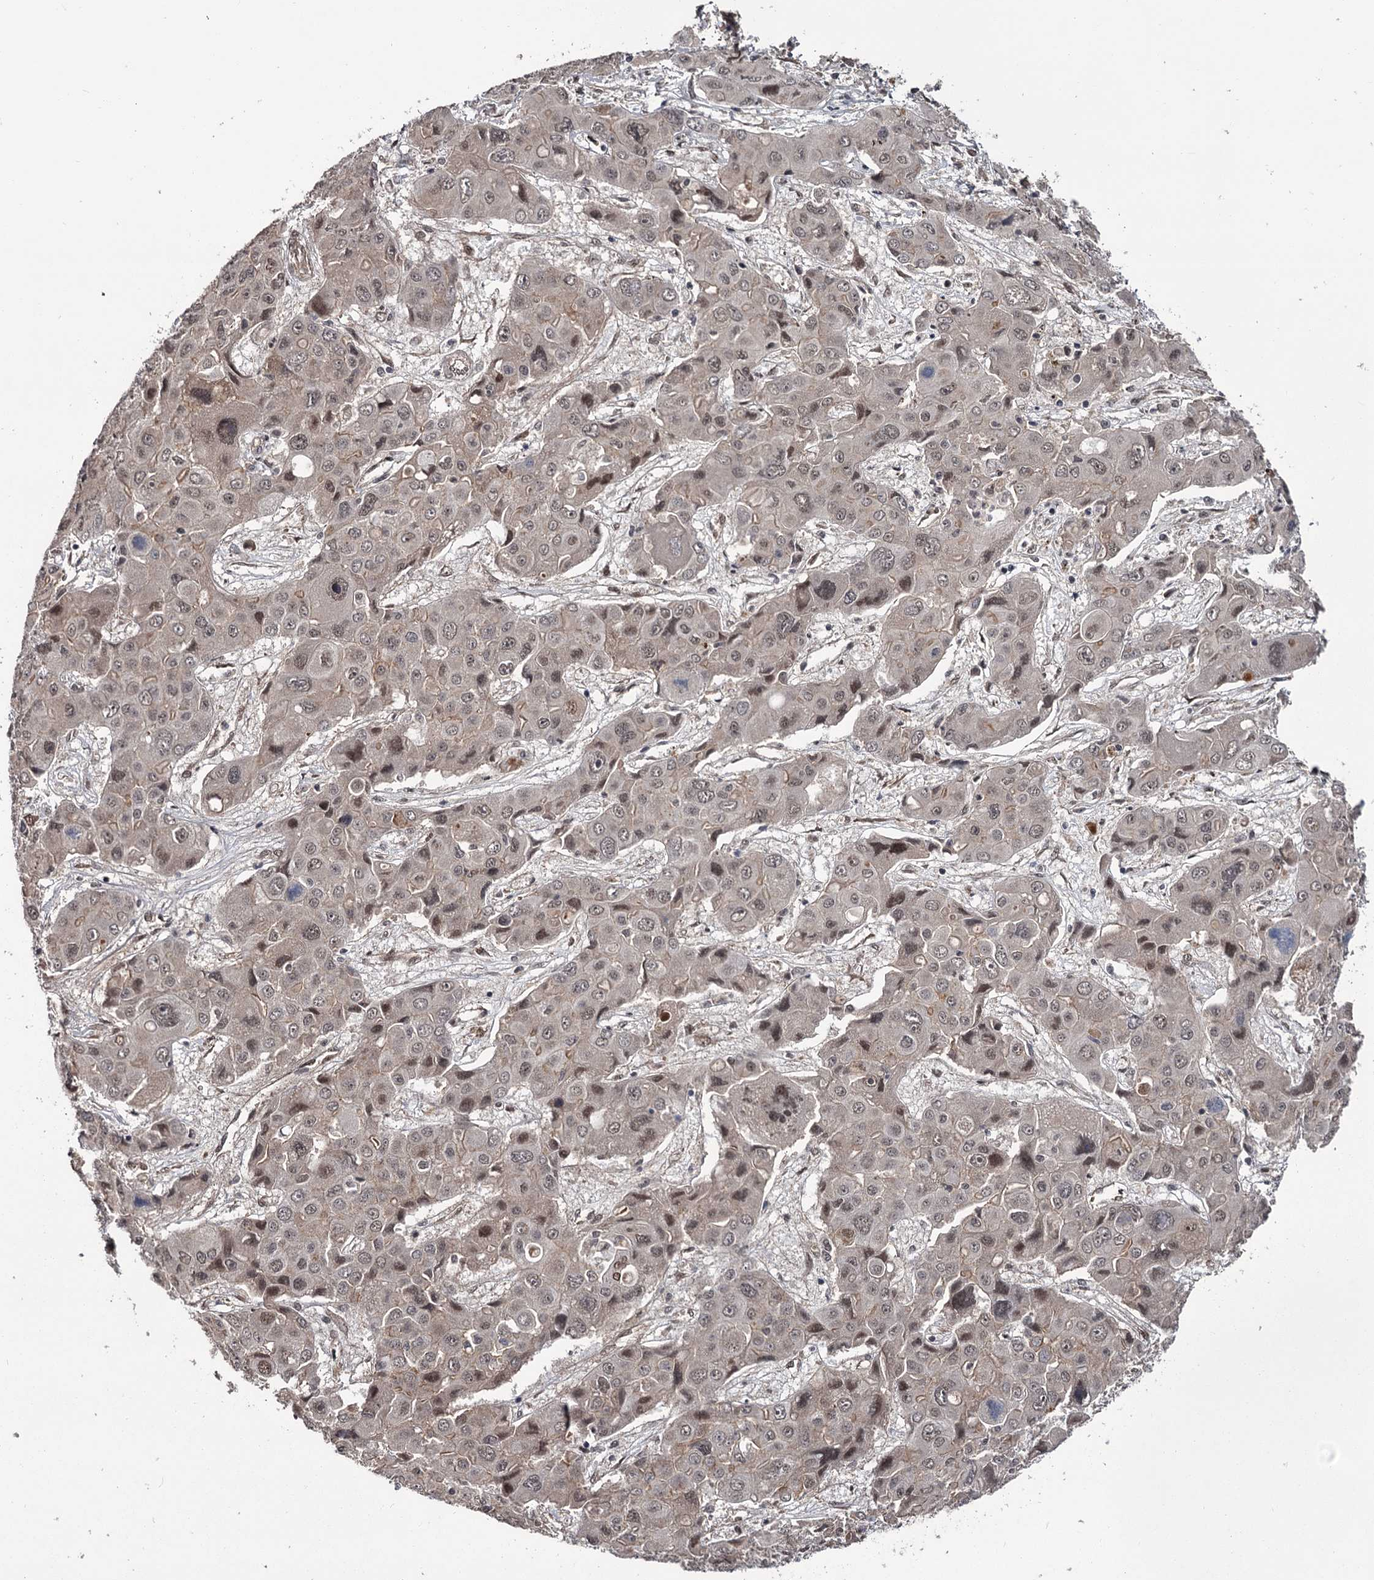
{"staining": {"intensity": "weak", "quantity": ">75%", "location": "nuclear"}, "tissue": "liver cancer", "cell_type": "Tumor cells", "image_type": "cancer", "snomed": [{"axis": "morphology", "description": "Cholangiocarcinoma"}, {"axis": "topography", "description": "Liver"}], "caption": "Human liver cancer (cholangiocarcinoma) stained for a protein (brown) reveals weak nuclear positive staining in about >75% of tumor cells.", "gene": "CDC42EP2", "patient": {"sex": "male", "age": 67}}